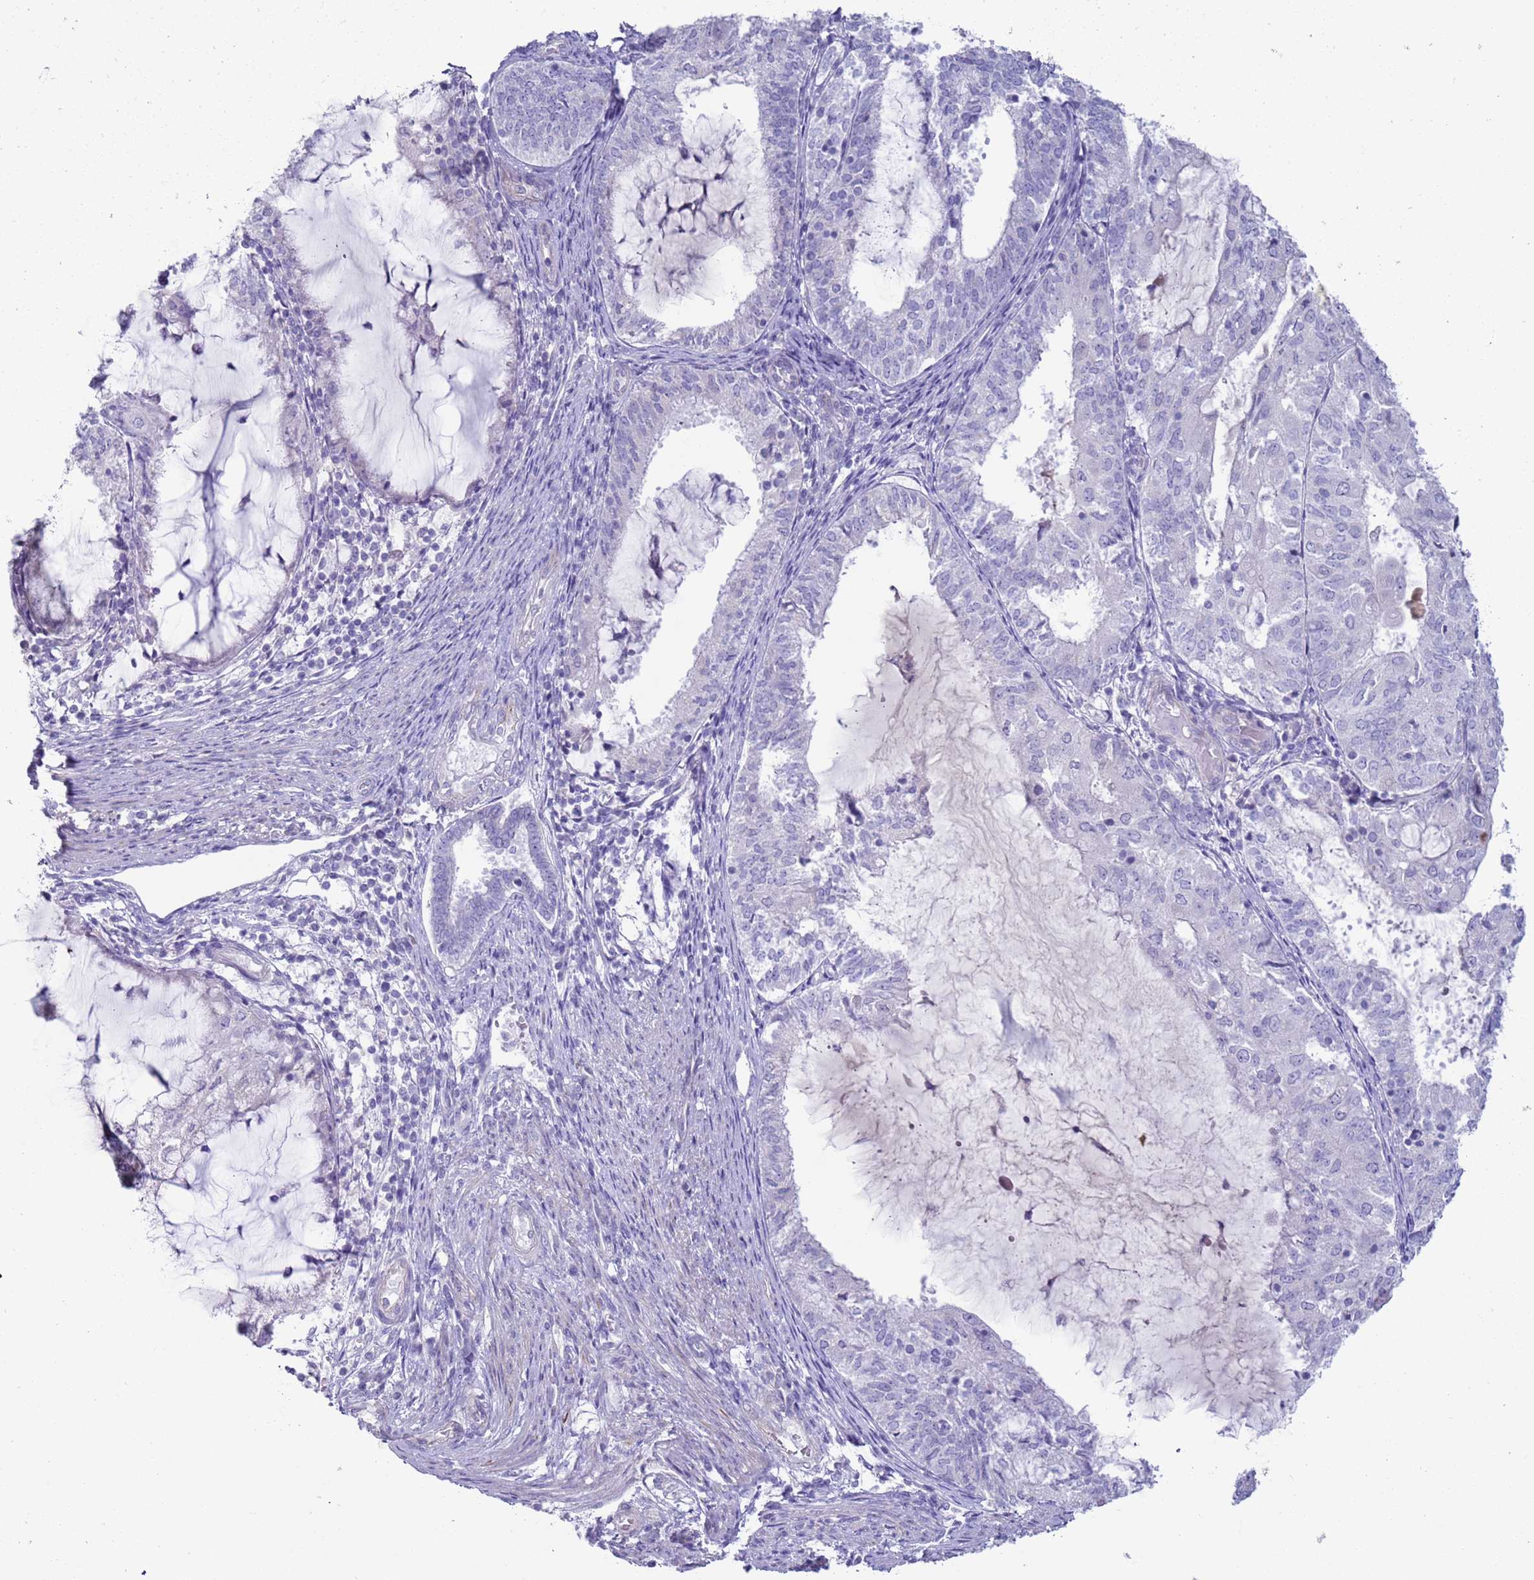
{"staining": {"intensity": "negative", "quantity": "none", "location": "none"}, "tissue": "endometrial cancer", "cell_type": "Tumor cells", "image_type": "cancer", "snomed": [{"axis": "morphology", "description": "Adenocarcinoma, NOS"}, {"axis": "topography", "description": "Endometrium"}], "caption": "The image displays no significant expression in tumor cells of endometrial cancer (adenocarcinoma).", "gene": "NPAP1", "patient": {"sex": "female", "age": 81}}